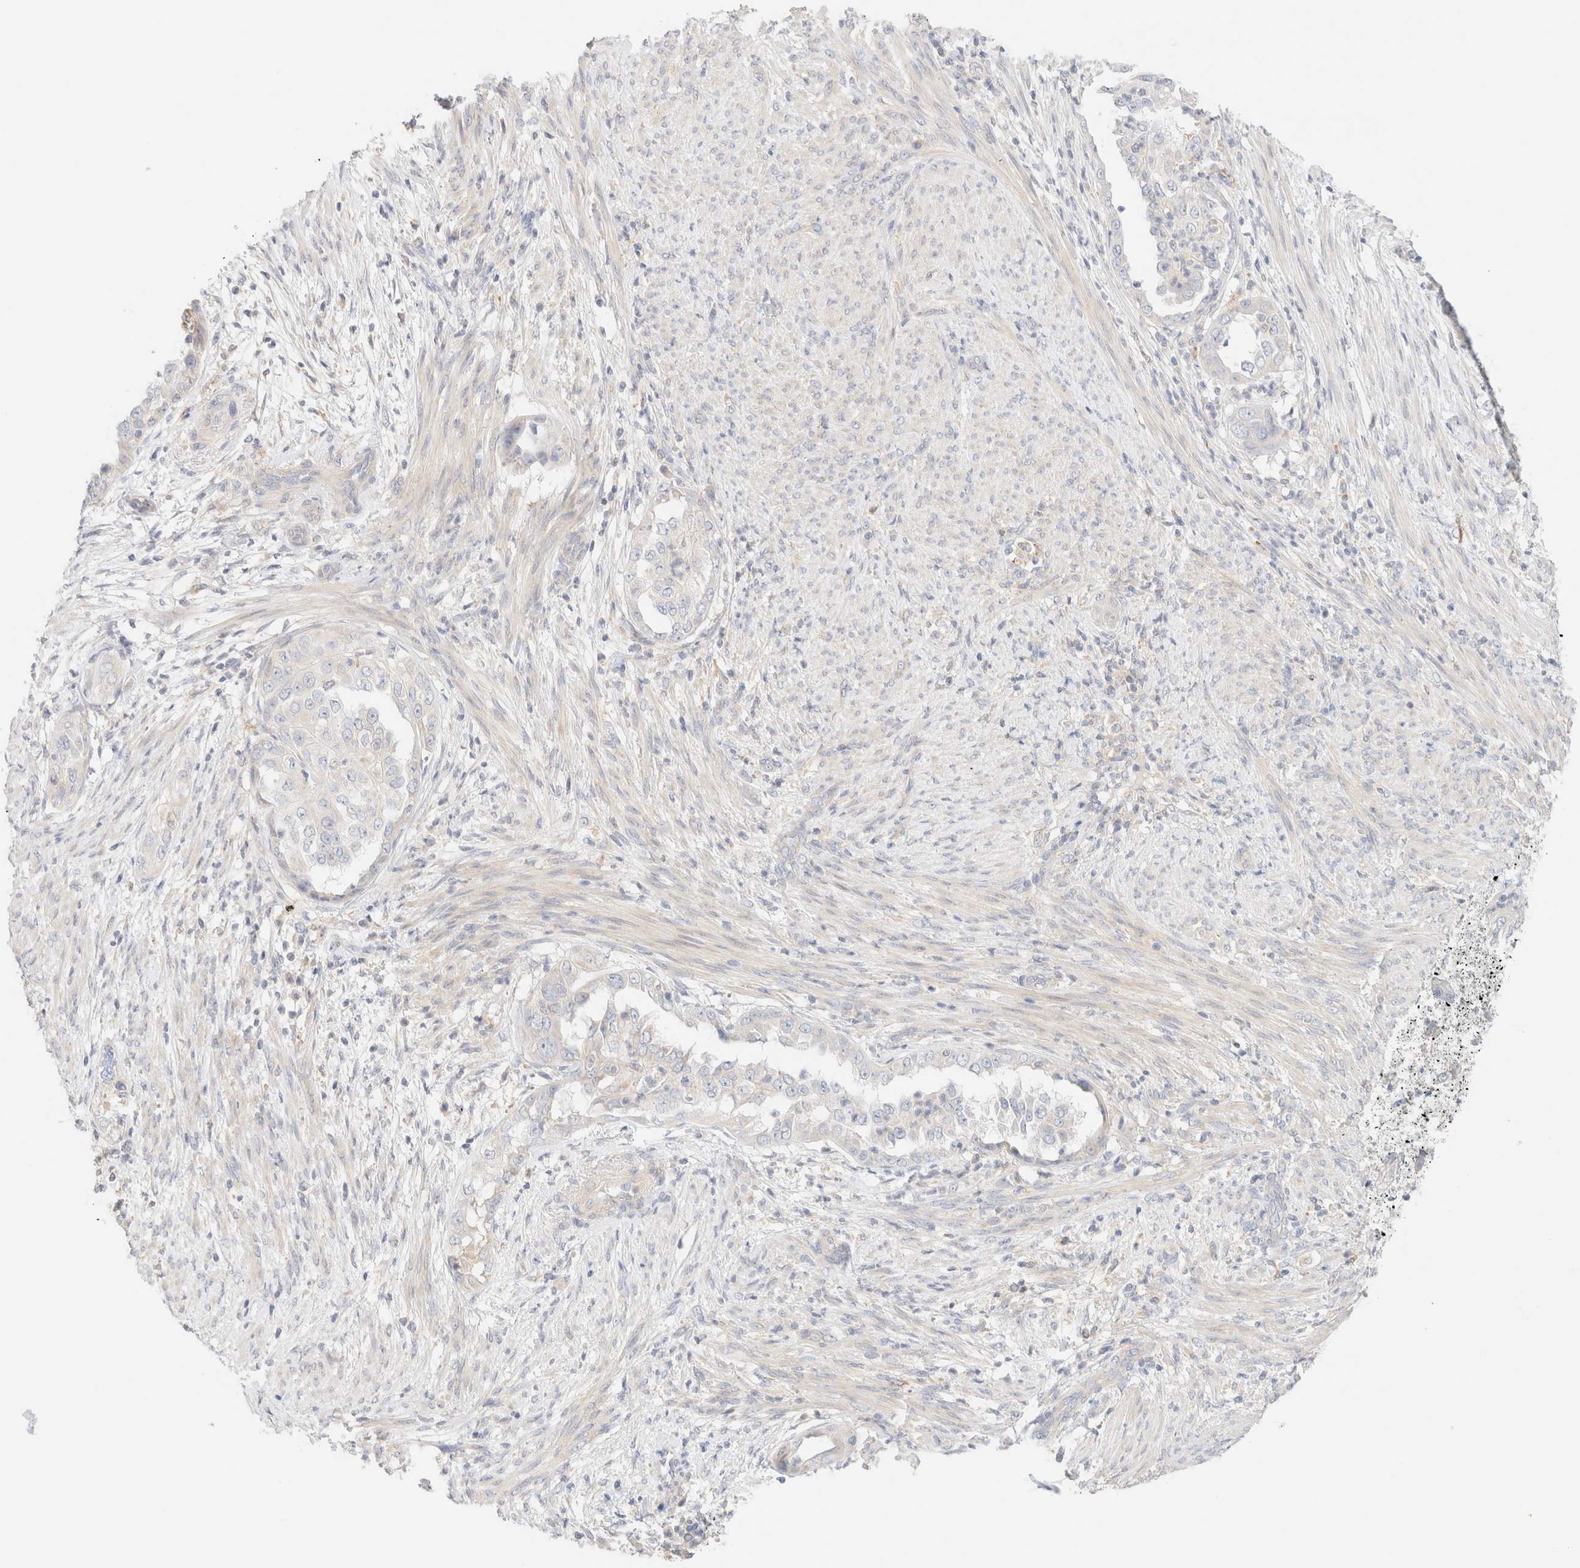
{"staining": {"intensity": "negative", "quantity": "none", "location": "none"}, "tissue": "endometrial cancer", "cell_type": "Tumor cells", "image_type": "cancer", "snomed": [{"axis": "morphology", "description": "Adenocarcinoma, NOS"}, {"axis": "topography", "description": "Endometrium"}], "caption": "This is an immunohistochemistry photomicrograph of adenocarcinoma (endometrial). There is no positivity in tumor cells.", "gene": "SARM1", "patient": {"sex": "female", "age": 85}}